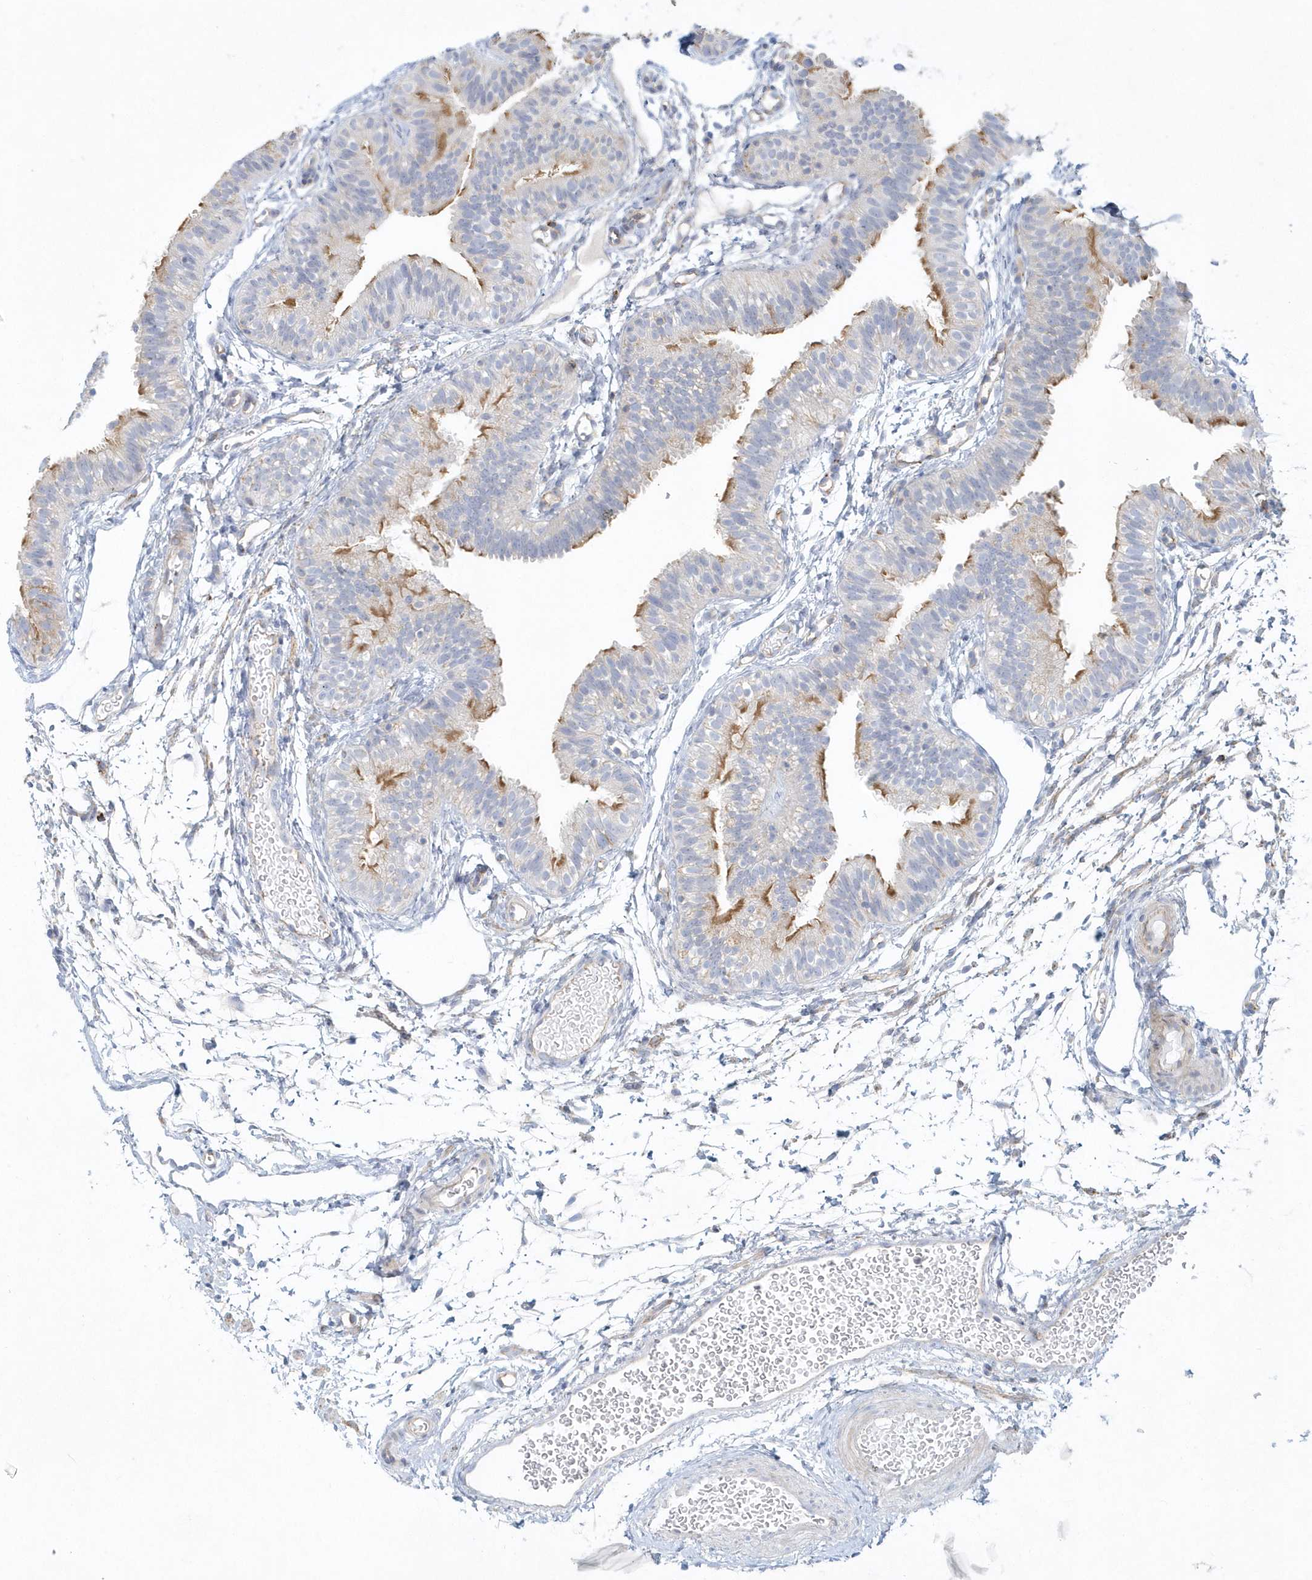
{"staining": {"intensity": "moderate", "quantity": "25%-75%", "location": "cytoplasmic/membranous"}, "tissue": "fallopian tube", "cell_type": "Glandular cells", "image_type": "normal", "snomed": [{"axis": "morphology", "description": "Normal tissue, NOS"}, {"axis": "topography", "description": "Fallopian tube"}], "caption": "Benign fallopian tube was stained to show a protein in brown. There is medium levels of moderate cytoplasmic/membranous expression in about 25%-75% of glandular cells. The staining was performed using DAB (3,3'-diaminobenzidine), with brown indicating positive protein expression. Nuclei are stained blue with hematoxylin.", "gene": "DNAH1", "patient": {"sex": "female", "age": 35}}